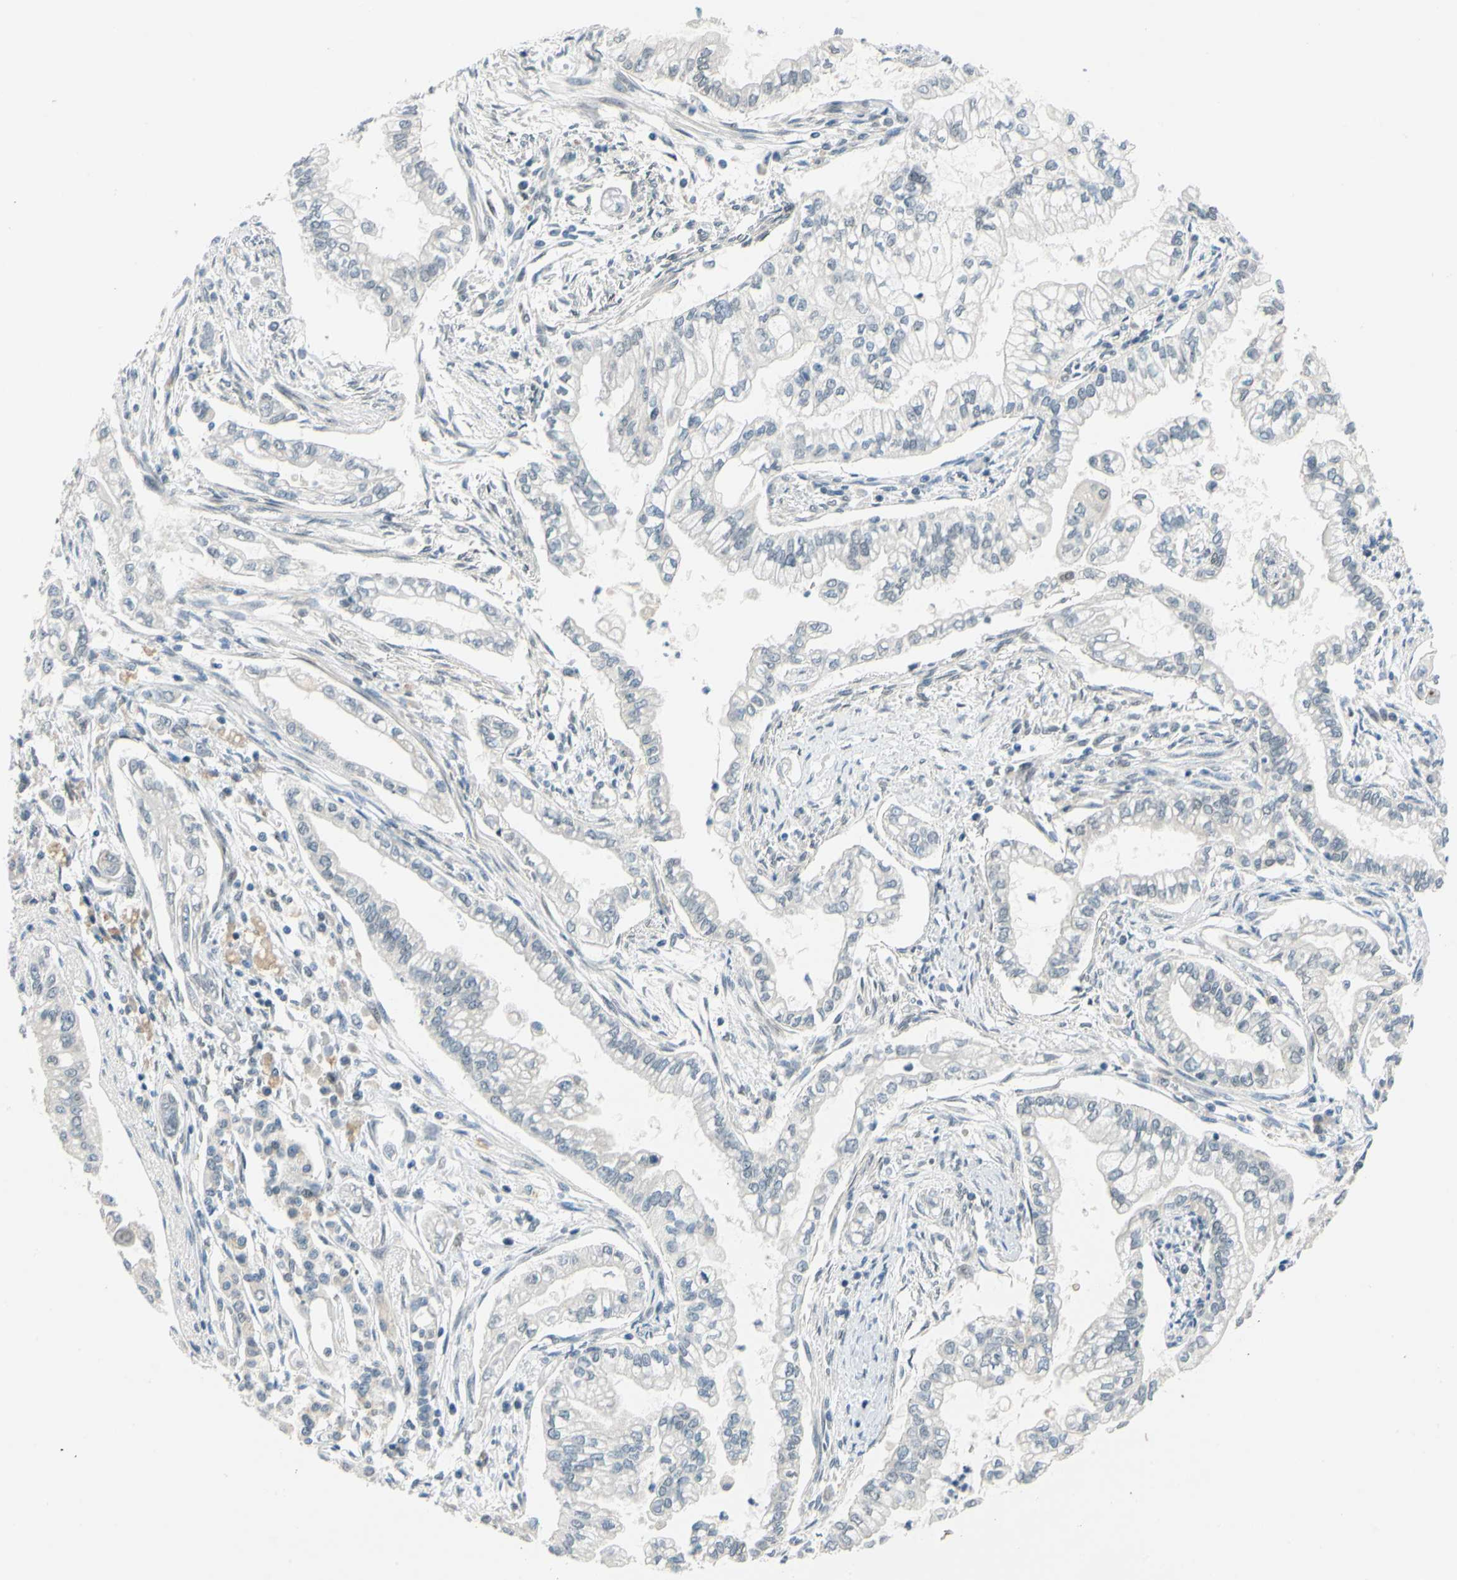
{"staining": {"intensity": "negative", "quantity": "none", "location": "none"}, "tissue": "pancreatic cancer", "cell_type": "Tumor cells", "image_type": "cancer", "snomed": [{"axis": "morphology", "description": "Normal tissue, NOS"}, {"axis": "topography", "description": "Pancreas"}], "caption": "The micrograph exhibits no significant positivity in tumor cells of pancreatic cancer. (DAB (3,3'-diaminobenzidine) IHC visualized using brightfield microscopy, high magnification).", "gene": "POGZ", "patient": {"sex": "male", "age": 42}}